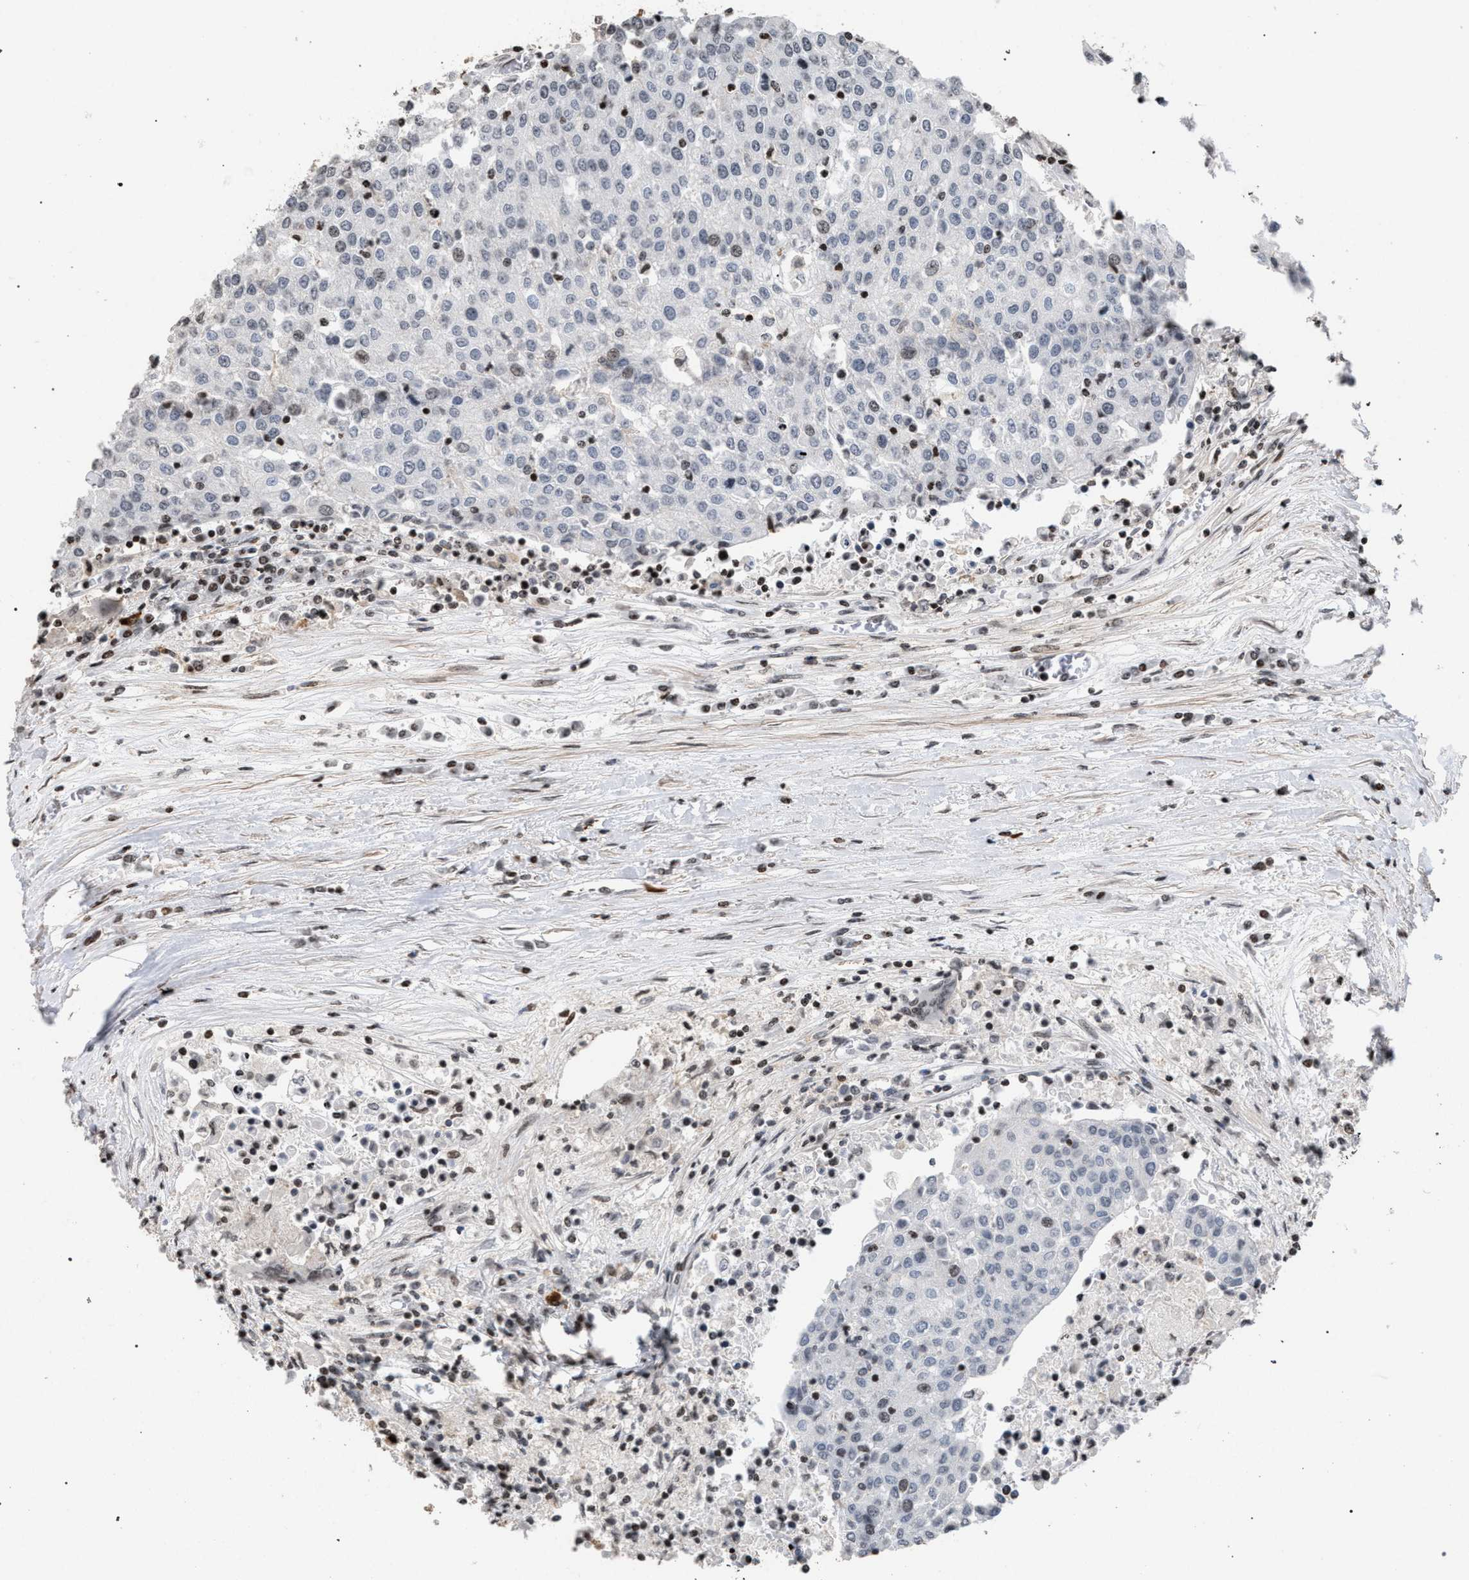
{"staining": {"intensity": "weak", "quantity": "<25%", "location": "nuclear"}, "tissue": "urothelial cancer", "cell_type": "Tumor cells", "image_type": "cancer", "snomed": [{"axis": "morphology", "description": "Urothelial carcinoma, High grade"}, {"axis": "topography", "description": "Urinary bladder"}], "caption": "Immunohistochemistry (IHC) of high-grade urothelial carcinoma shows no staining in tumor cells. (Brightfield microscopy of DAB immunohistochemistry at high magnification).", "gene": "FOXD3", "patient": {"sex": "female", "age": 85}}